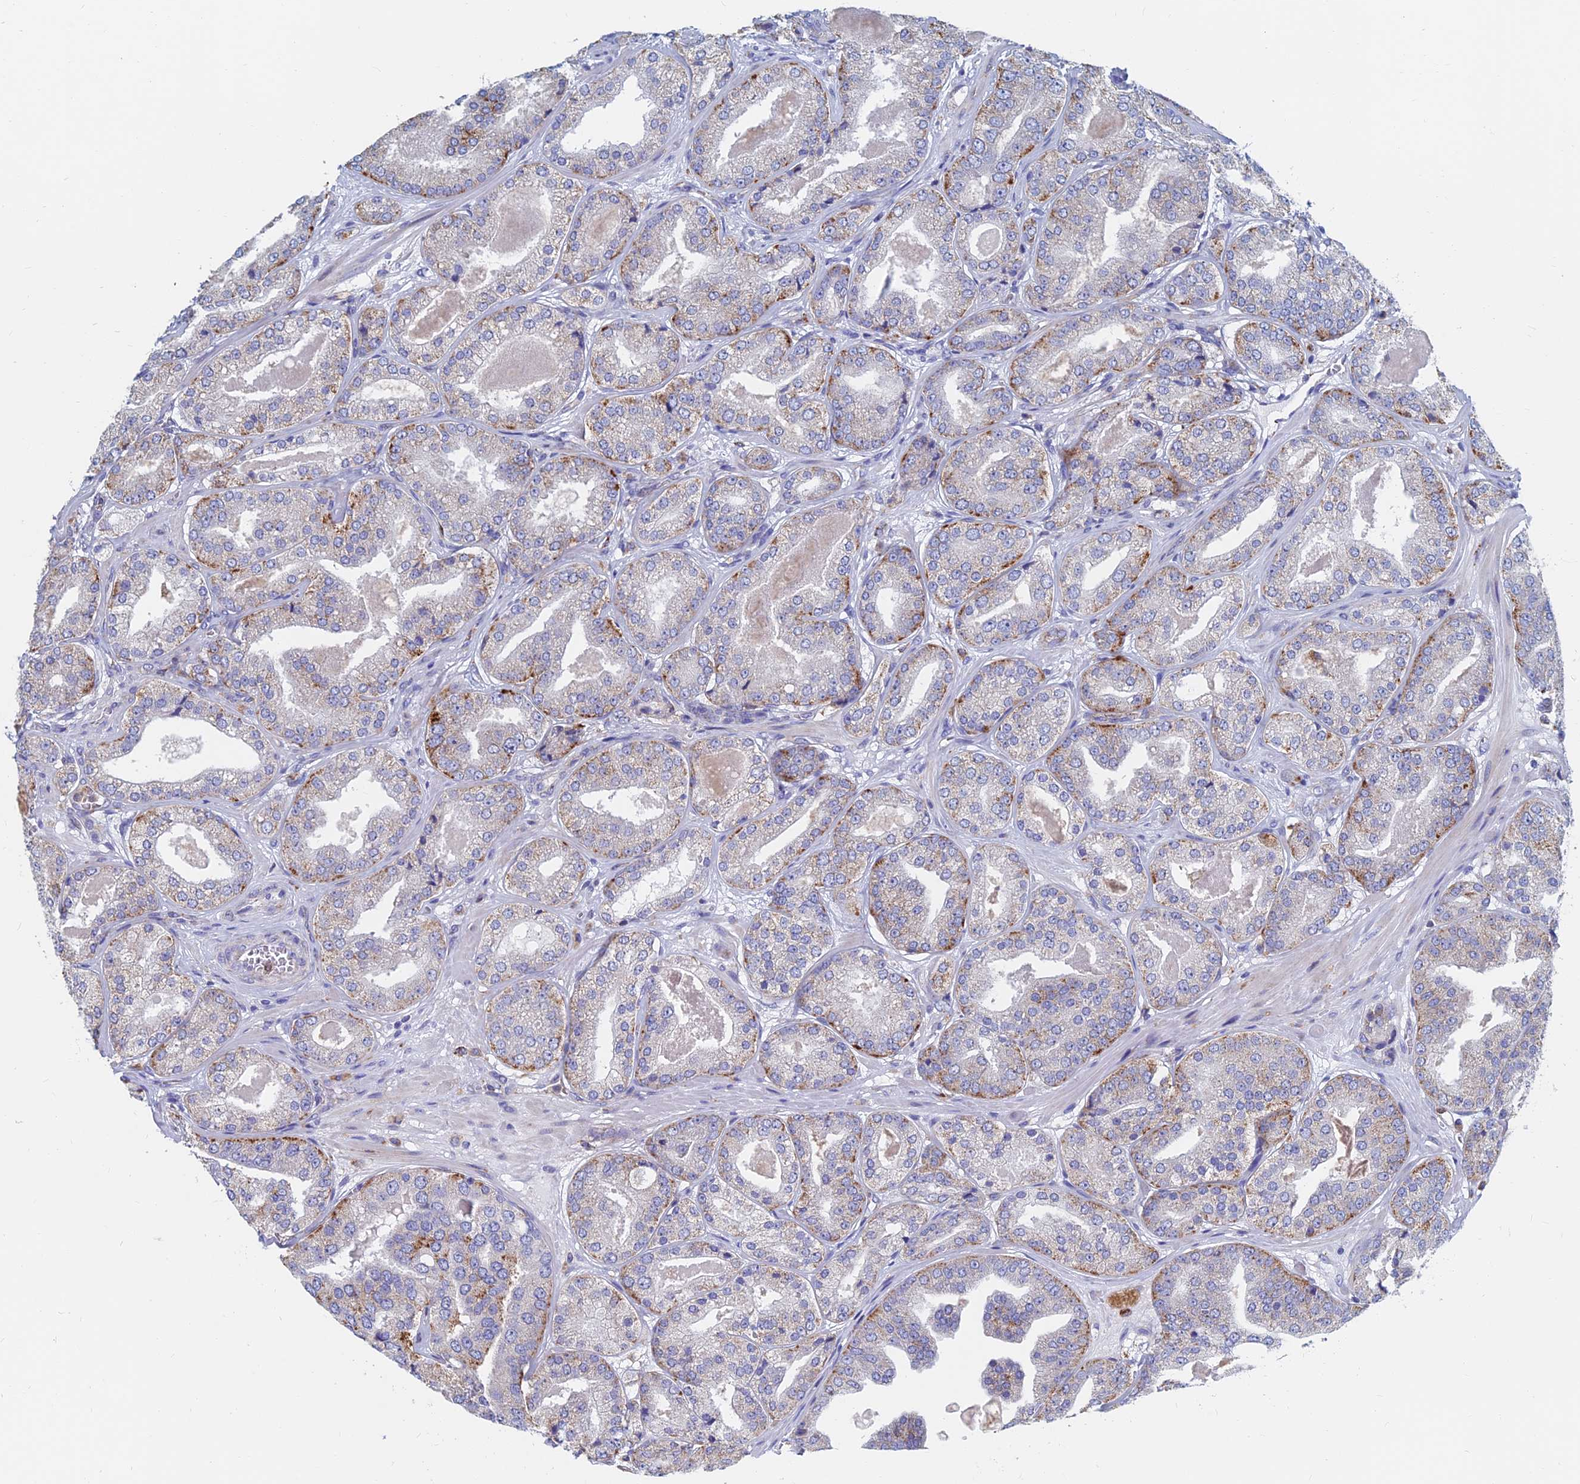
{"staining": {"intensity": "moderate", "quantity": "25%-75%", "location": "cytoplasmic/membranous"}, "tissue": "prostate cancer", "cell_type": "Tumor cells", "image_type": "cancer", "snomed": [{"axis": "morphology", "description": "Adenocarcinoma, High grade"}, {"axis": "topography", "description": "Prostate"}], "caption": "Protein analysis of prostate cancer (adenocarcinoma (high-grade)) tissue displays moderate cytoplasmic/membranous staining in approximately 25%-75% of tumor cells.", "gene": "SPNS1", "patient": {"sex": "male", "age": 63}}